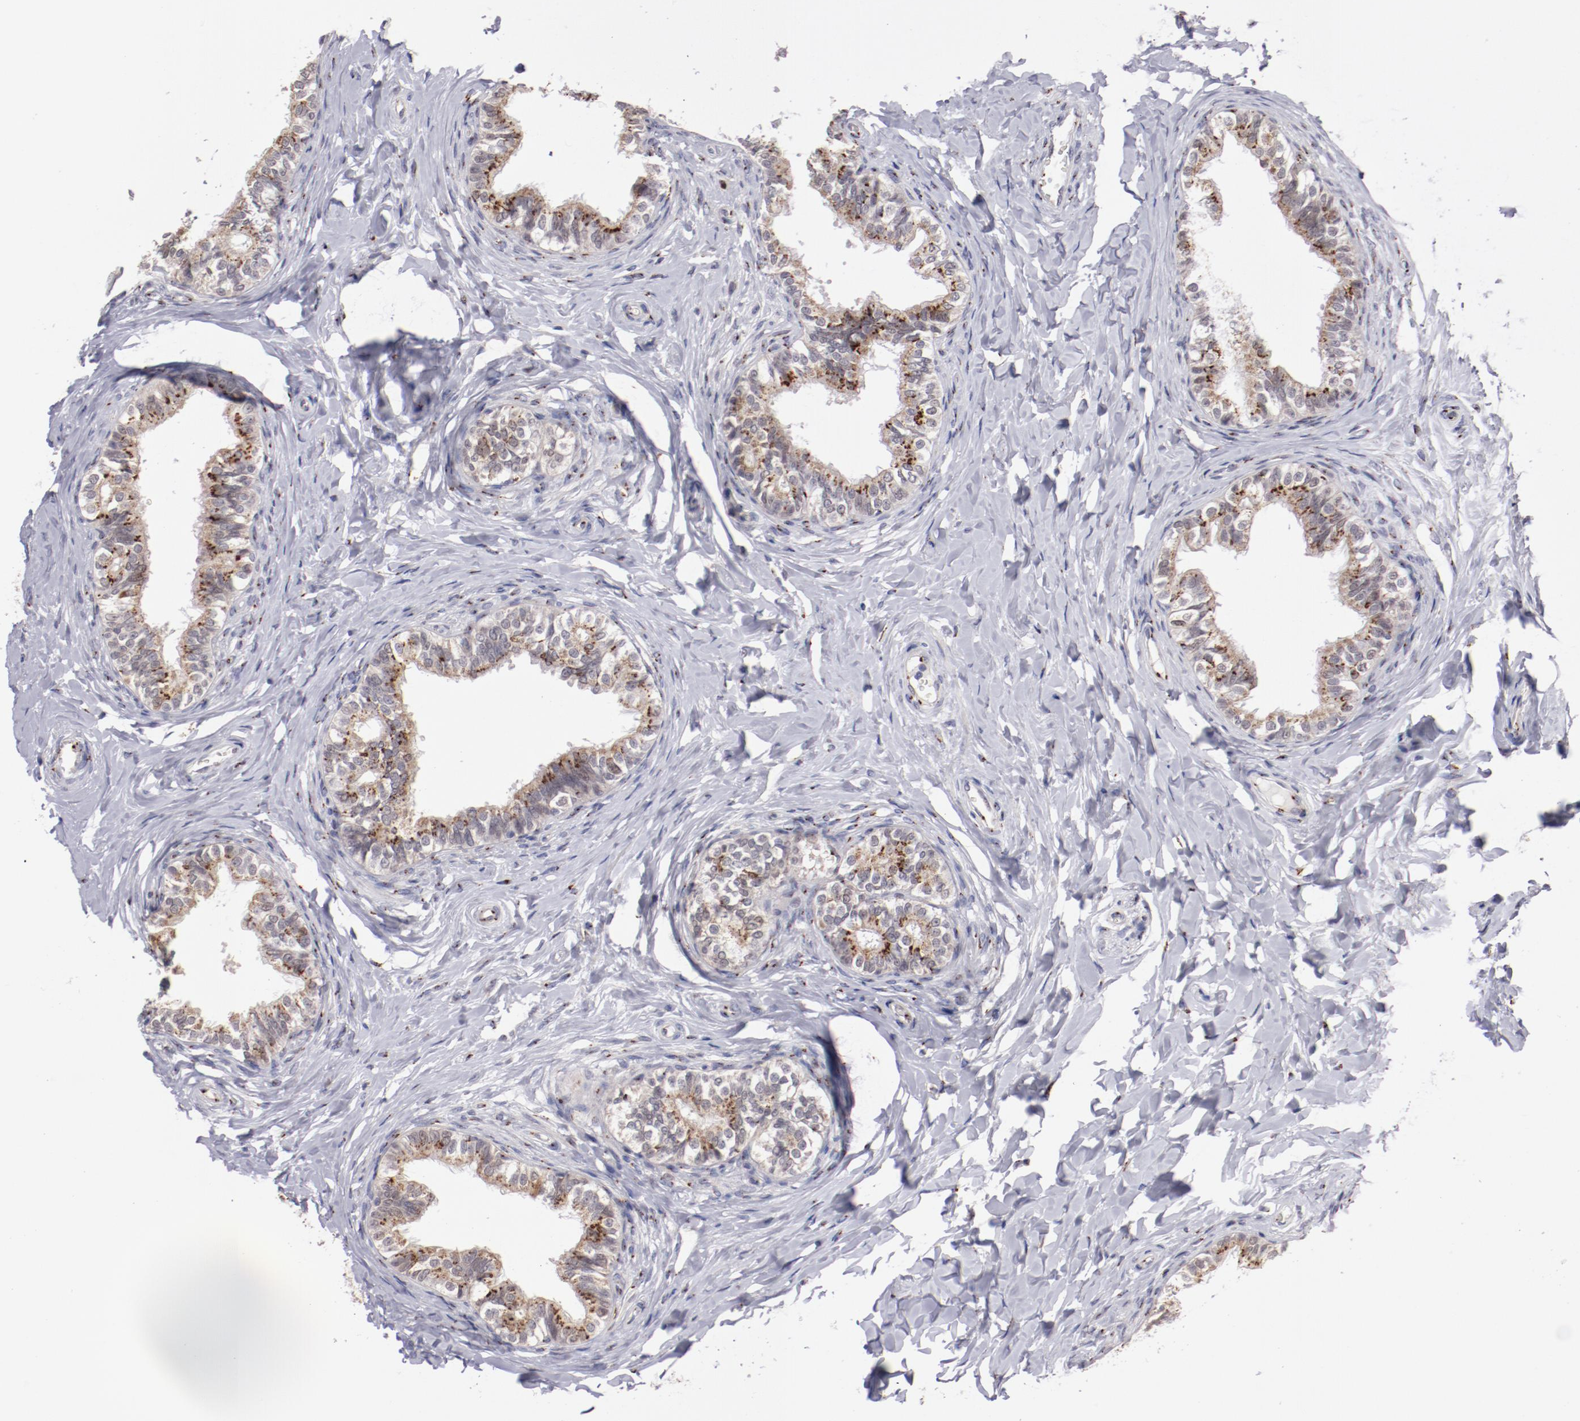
{"staining": {"intensity": "strong", "quantity": ">75%", "location": "cytoplasmic/membranous"}, "tissue": "epididymis", "cell_type": "Glandular cells", "image_type": "normal", "snomed": [{"axis": "morphology", "description": "Normal tissue, NOS"}, {"axis": "topography", "description": "Soft tissue"}, {"axis": "topography", "description": "Epididymis"}], "caption": "Glandular cells display high levels of strong cytoplasmic/membranous staining in about >75% of cells in unremarkable human epididymis. (DAB IHC with brightfield microscopy, high magnification).", "gene": "GOLIM4", "patient": {"sex": "male", "age": 26}}